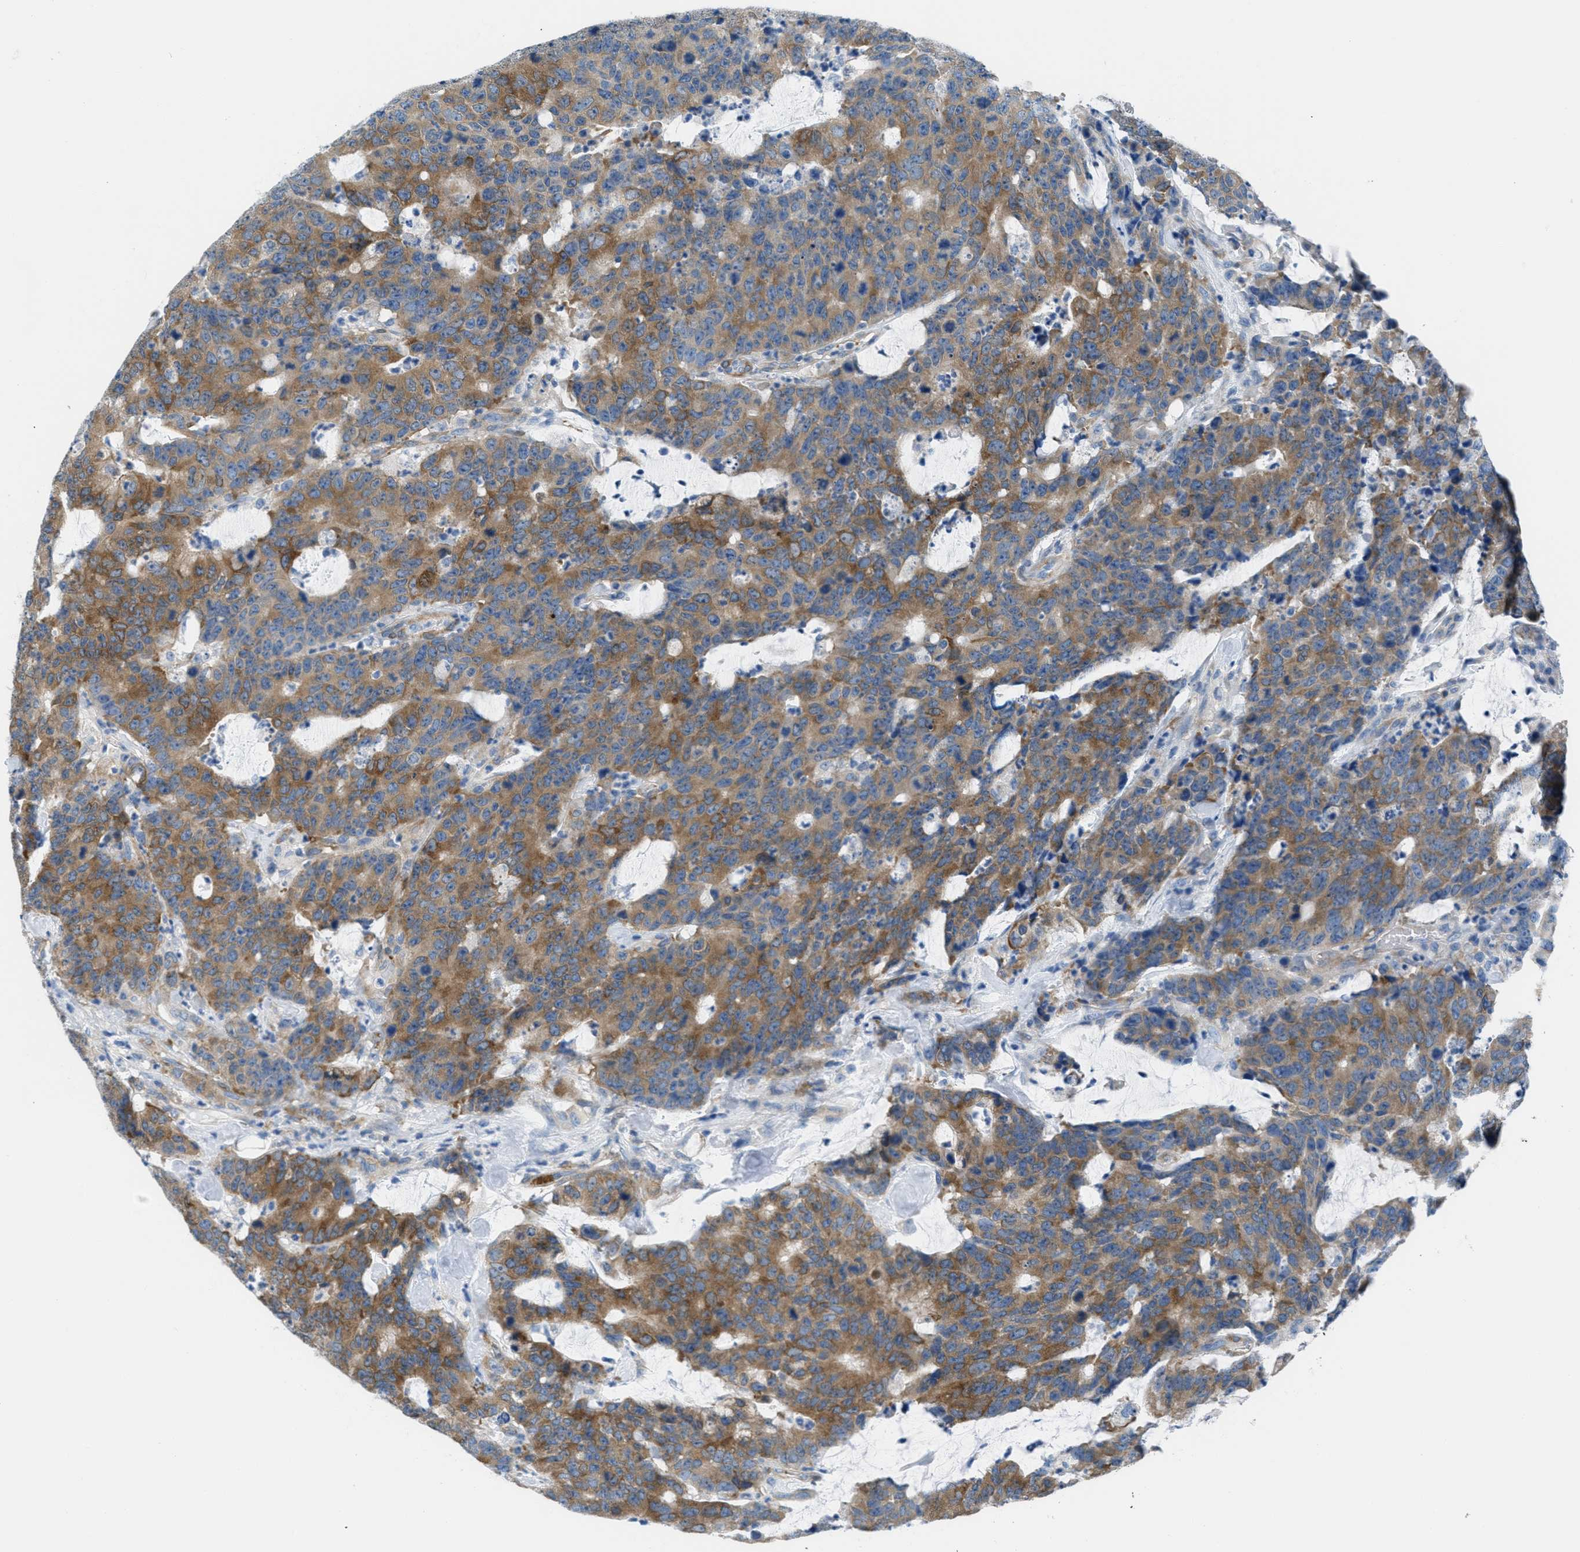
{"staining": {"intensity": "moderate", "quantity": ">75%", "location": "cytoplasmic/membranous"}, "tissue": "colorectal cancer", "cell_type": "Tumor cells", "image_type": "cancer", "snomed": [{"axis": "morphology", "description": "Adenocarcinoma, NOS"}, {"axis": "topography", "description": "Colon"}], "caption": "The photomicrograph shows staining of colorectal cancer, revealing moderate cytoplasmic/membranous protein expression (brown color) within tumor cells.", "gene": "MAPRE2", "patient": {"sex": "female", "age": 86}}